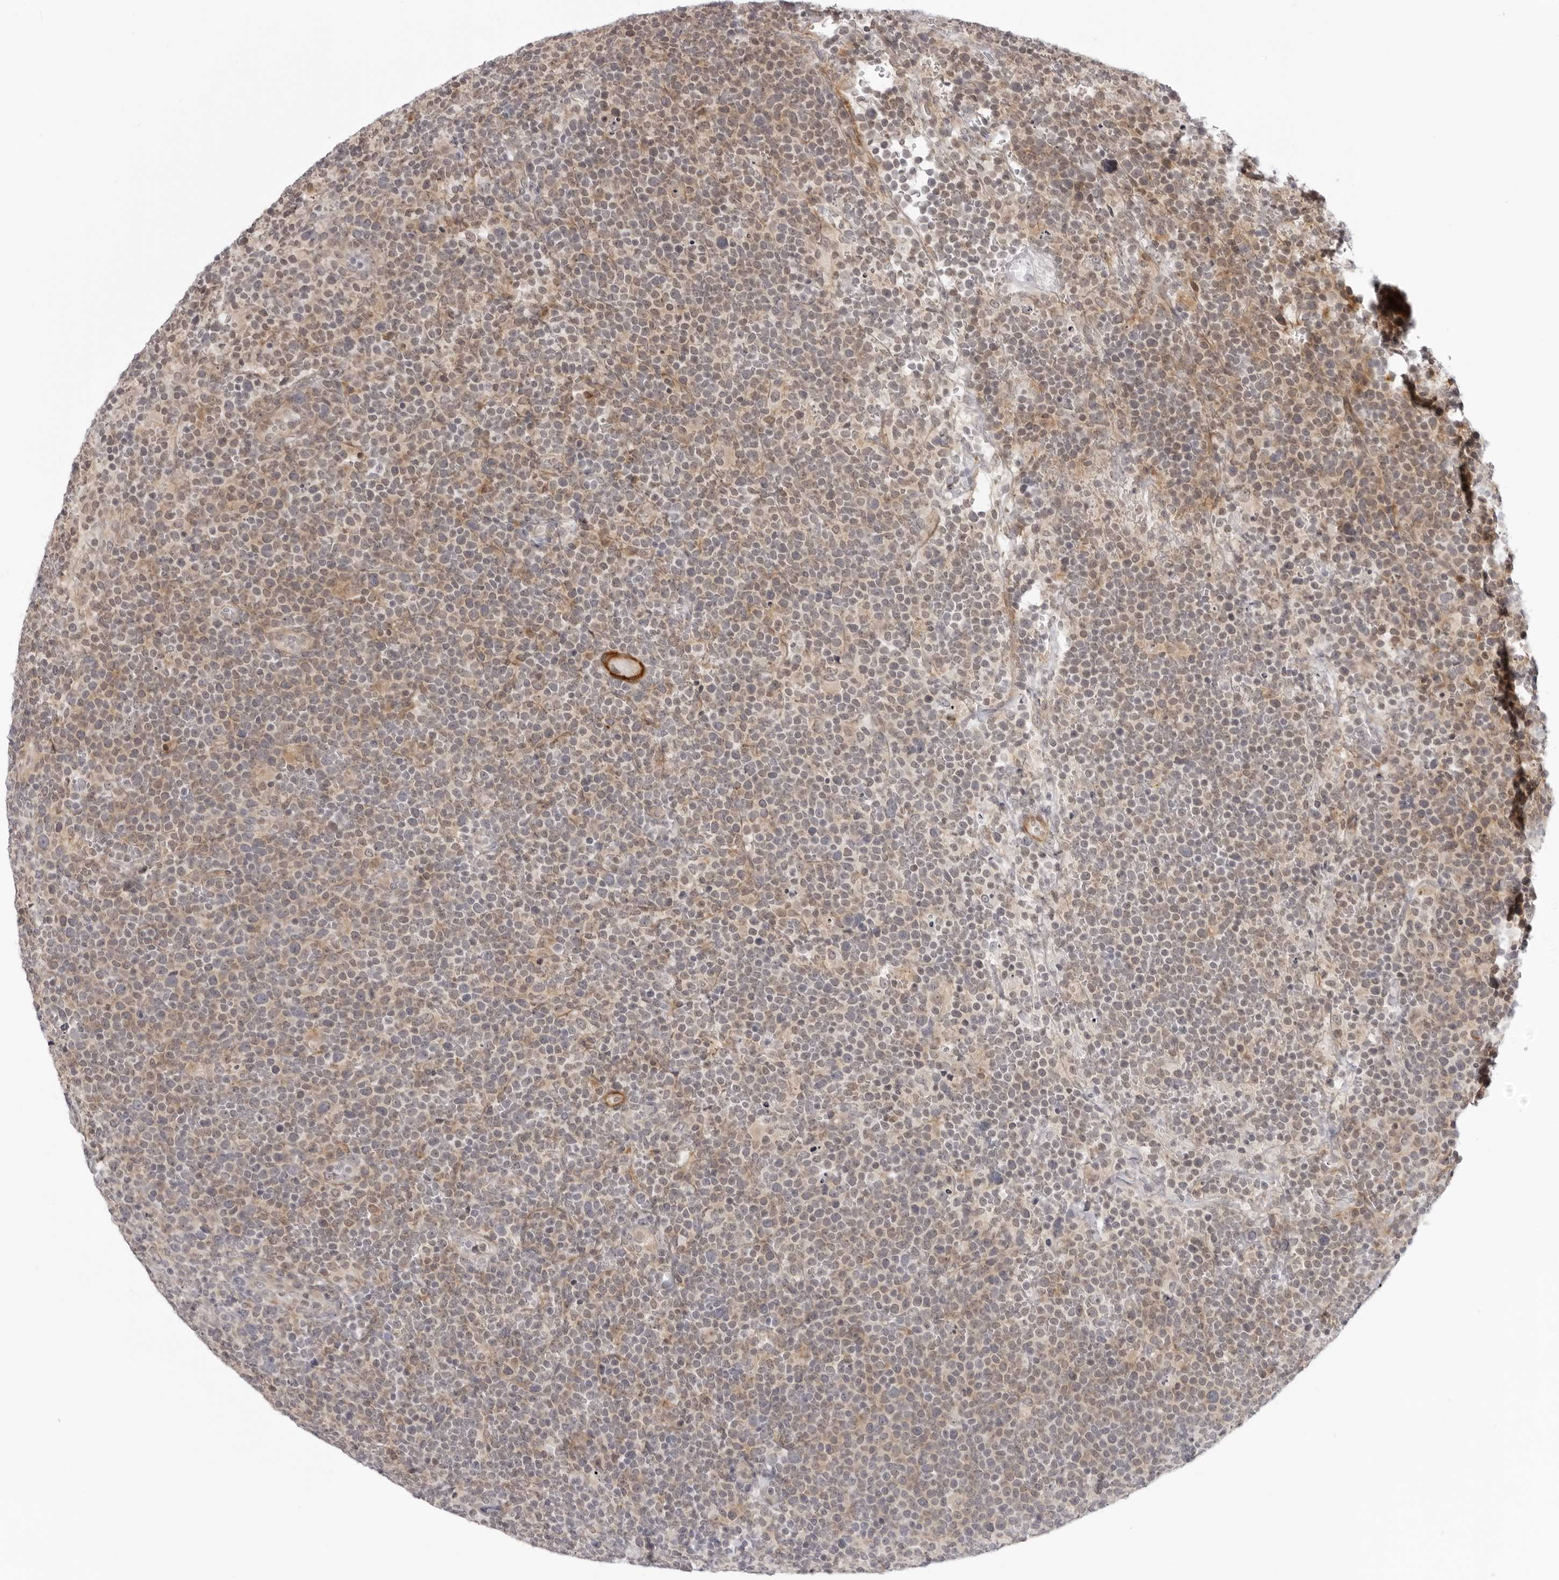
{"staining": {"intensity": "weak", "quantity": ">75%", "location": "cytoplasmic/membranous"}, "tissue": "lymphoma", "cell_type": "Tumor cells", "image_type": "cancer", "snomed": [{"axis": "morphology", "description": "Malignant lymphoma, non-Hodgkin's type, High grade"}, {"axis": "topography", "description": "Lymph node"}], "caption": "Lymphoma stained with immunohistochemistry reveals weak cytoplasmic/membranous staining in about >75% of tumor cells.", "gene": "SRGAP2", "patient": {"sex": "male", "age": 61}}